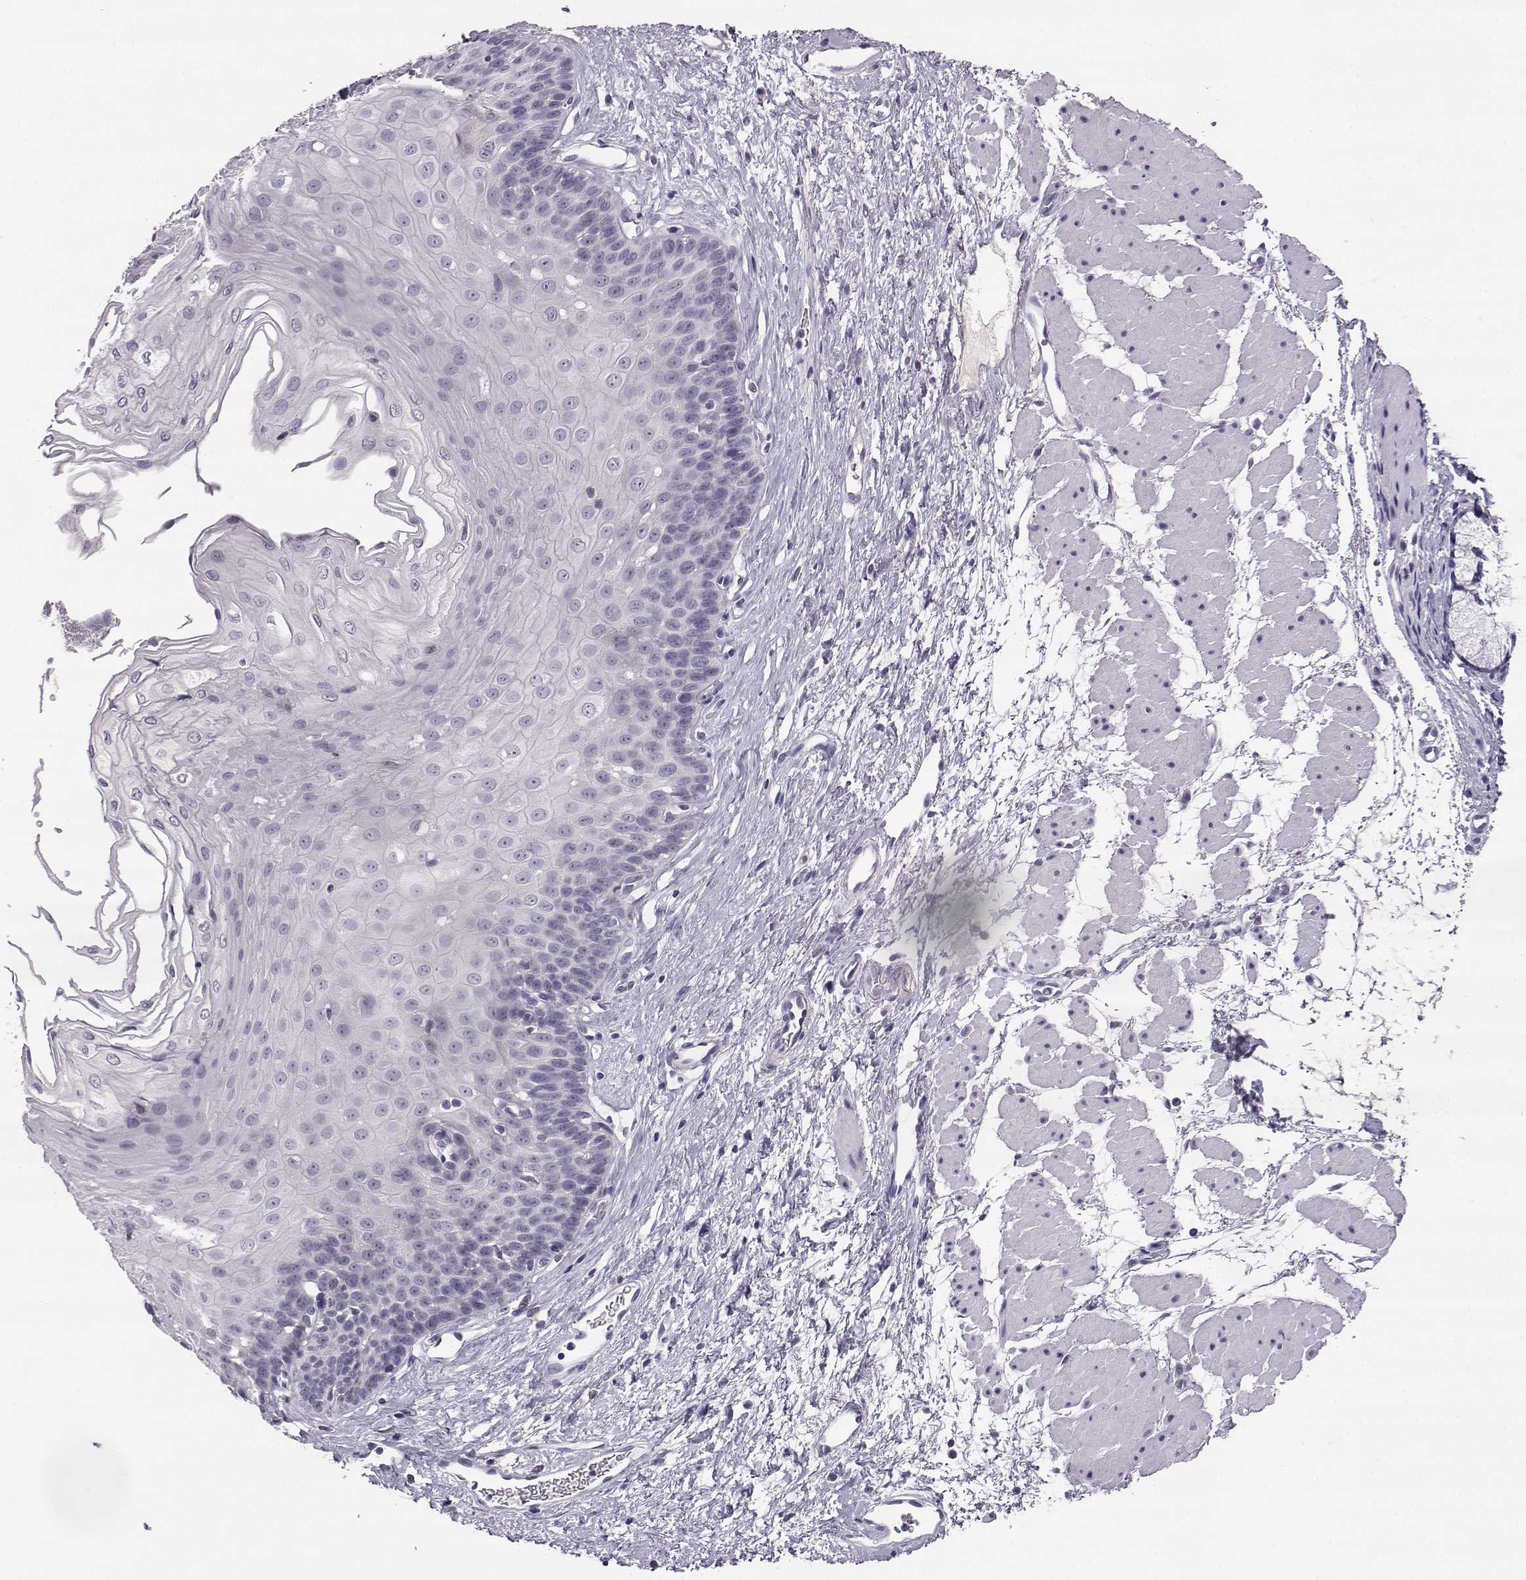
{"staining": {"intensity": "negative", "quantity": "none", "location": "none"}, "tissue": "esophagus", "cell_type": "Squamous epithelial cells", "image_type": "normal", "snomed": [{"axis": "morphology", "description": "Normal tissue, NOS"}, {"axis": "topography", "description": "Esophagus"}], "caption": "DAB (3,3'-diaminobenzidine) immunohistochemical staining of benign esophagus reveals no significant staining in squamous epithelial cells. (DAB (3,3'-diaminobenzidine) immunohistochemistry (IHC), high magnification).", "gene": "AKR1B1", "patient": {"sex": "female", "age": 62}}